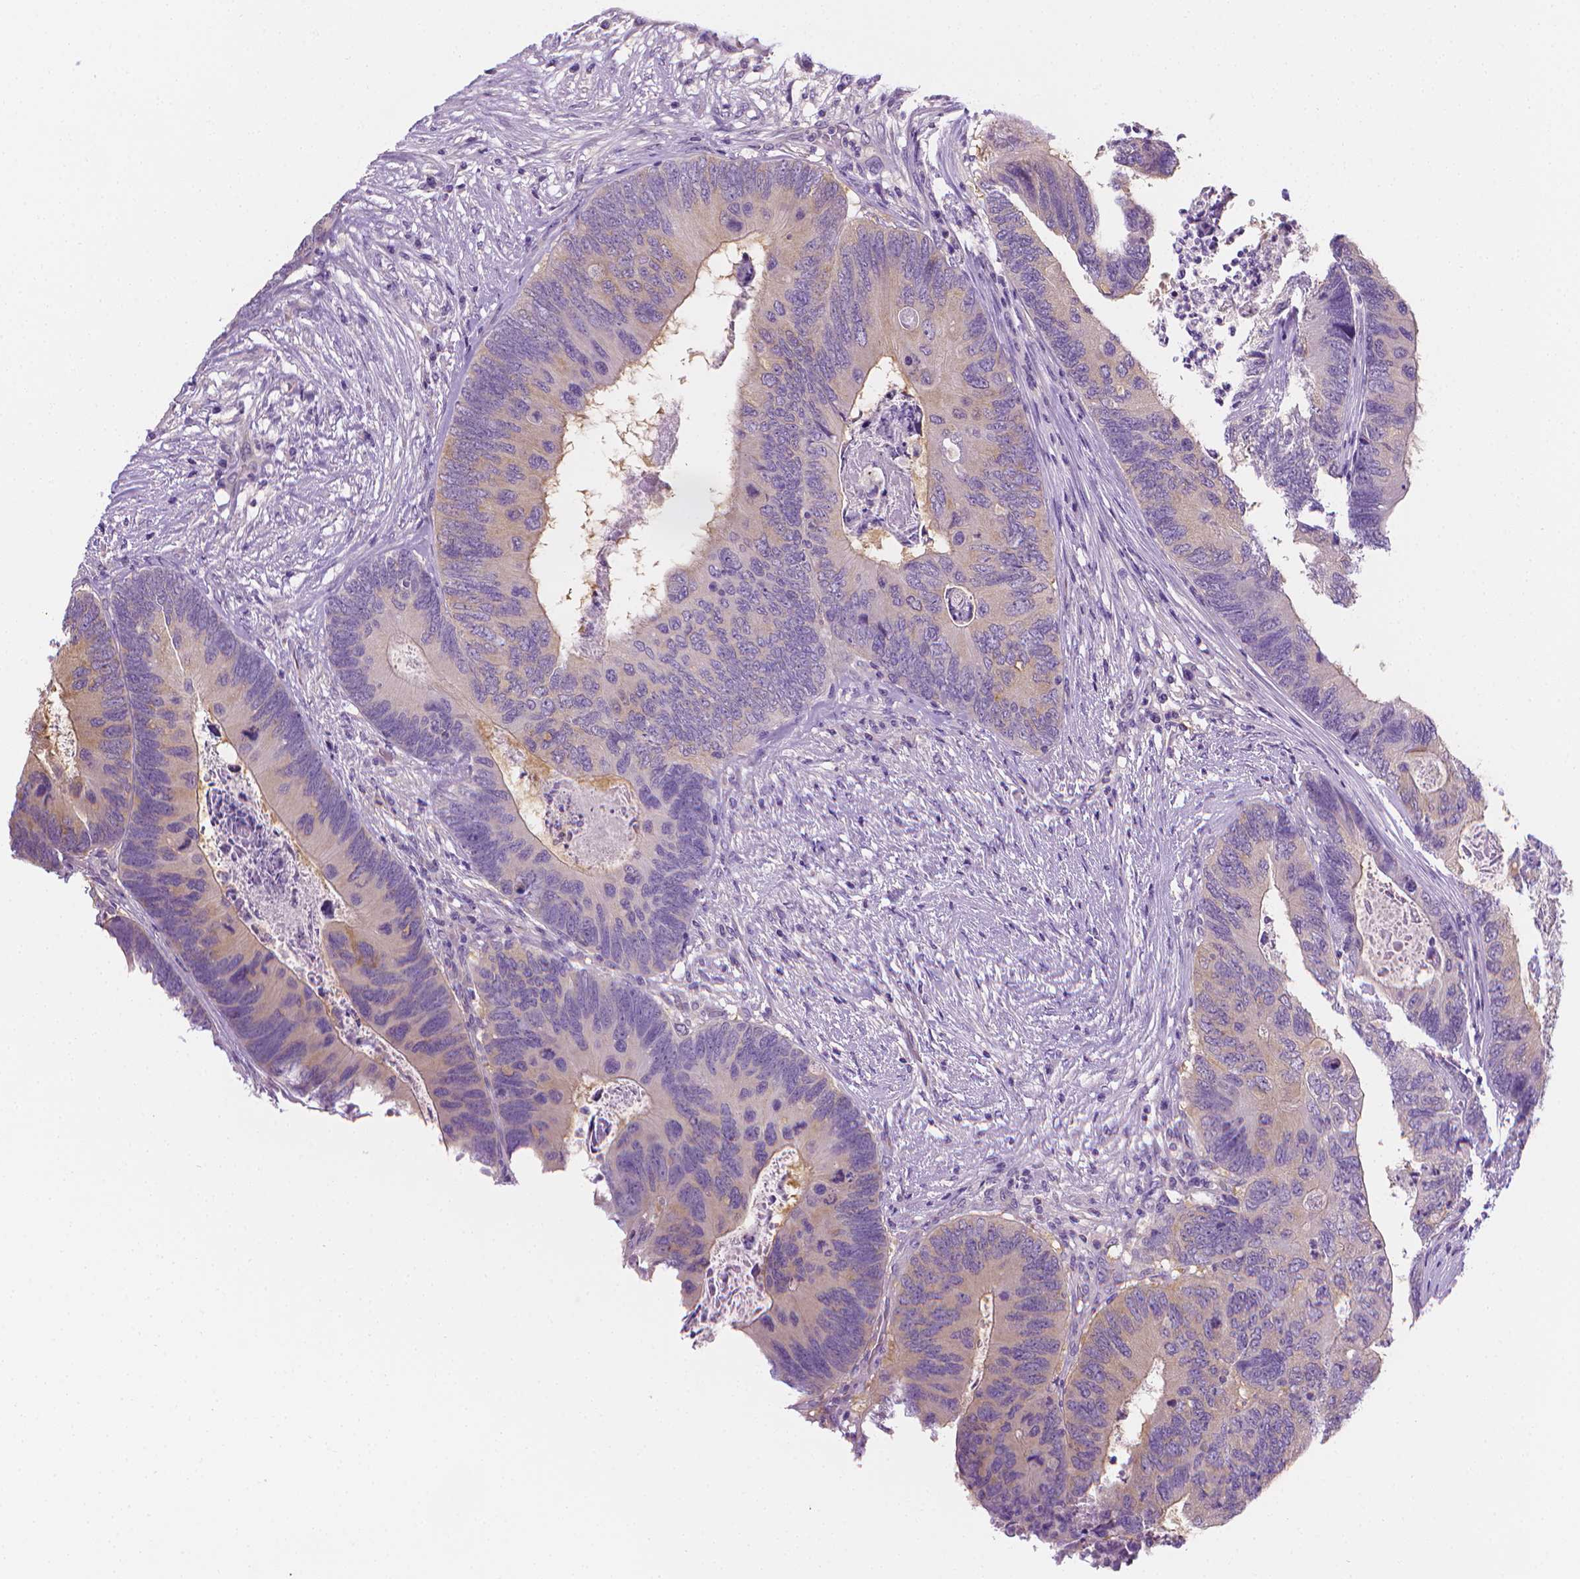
{"staining": {"intensity": "weak", "quantity": "<25%", "location": "cytoplasmic/membranous"}, "tissue": "colorectal cancer", "cell_type": "Tumor cells", "image_type": "cancer", "snomed": [{"axis": "morphology", "description": "Adenocarcinoma, NOS"}, {"axis": "topography", "description": "Colon"}], "caption": "There is no significant positivity in tumor cells of colorectal adenocarcinoma.", "gene": "FASN", "patient": {"sex": "female", "age": 67}}